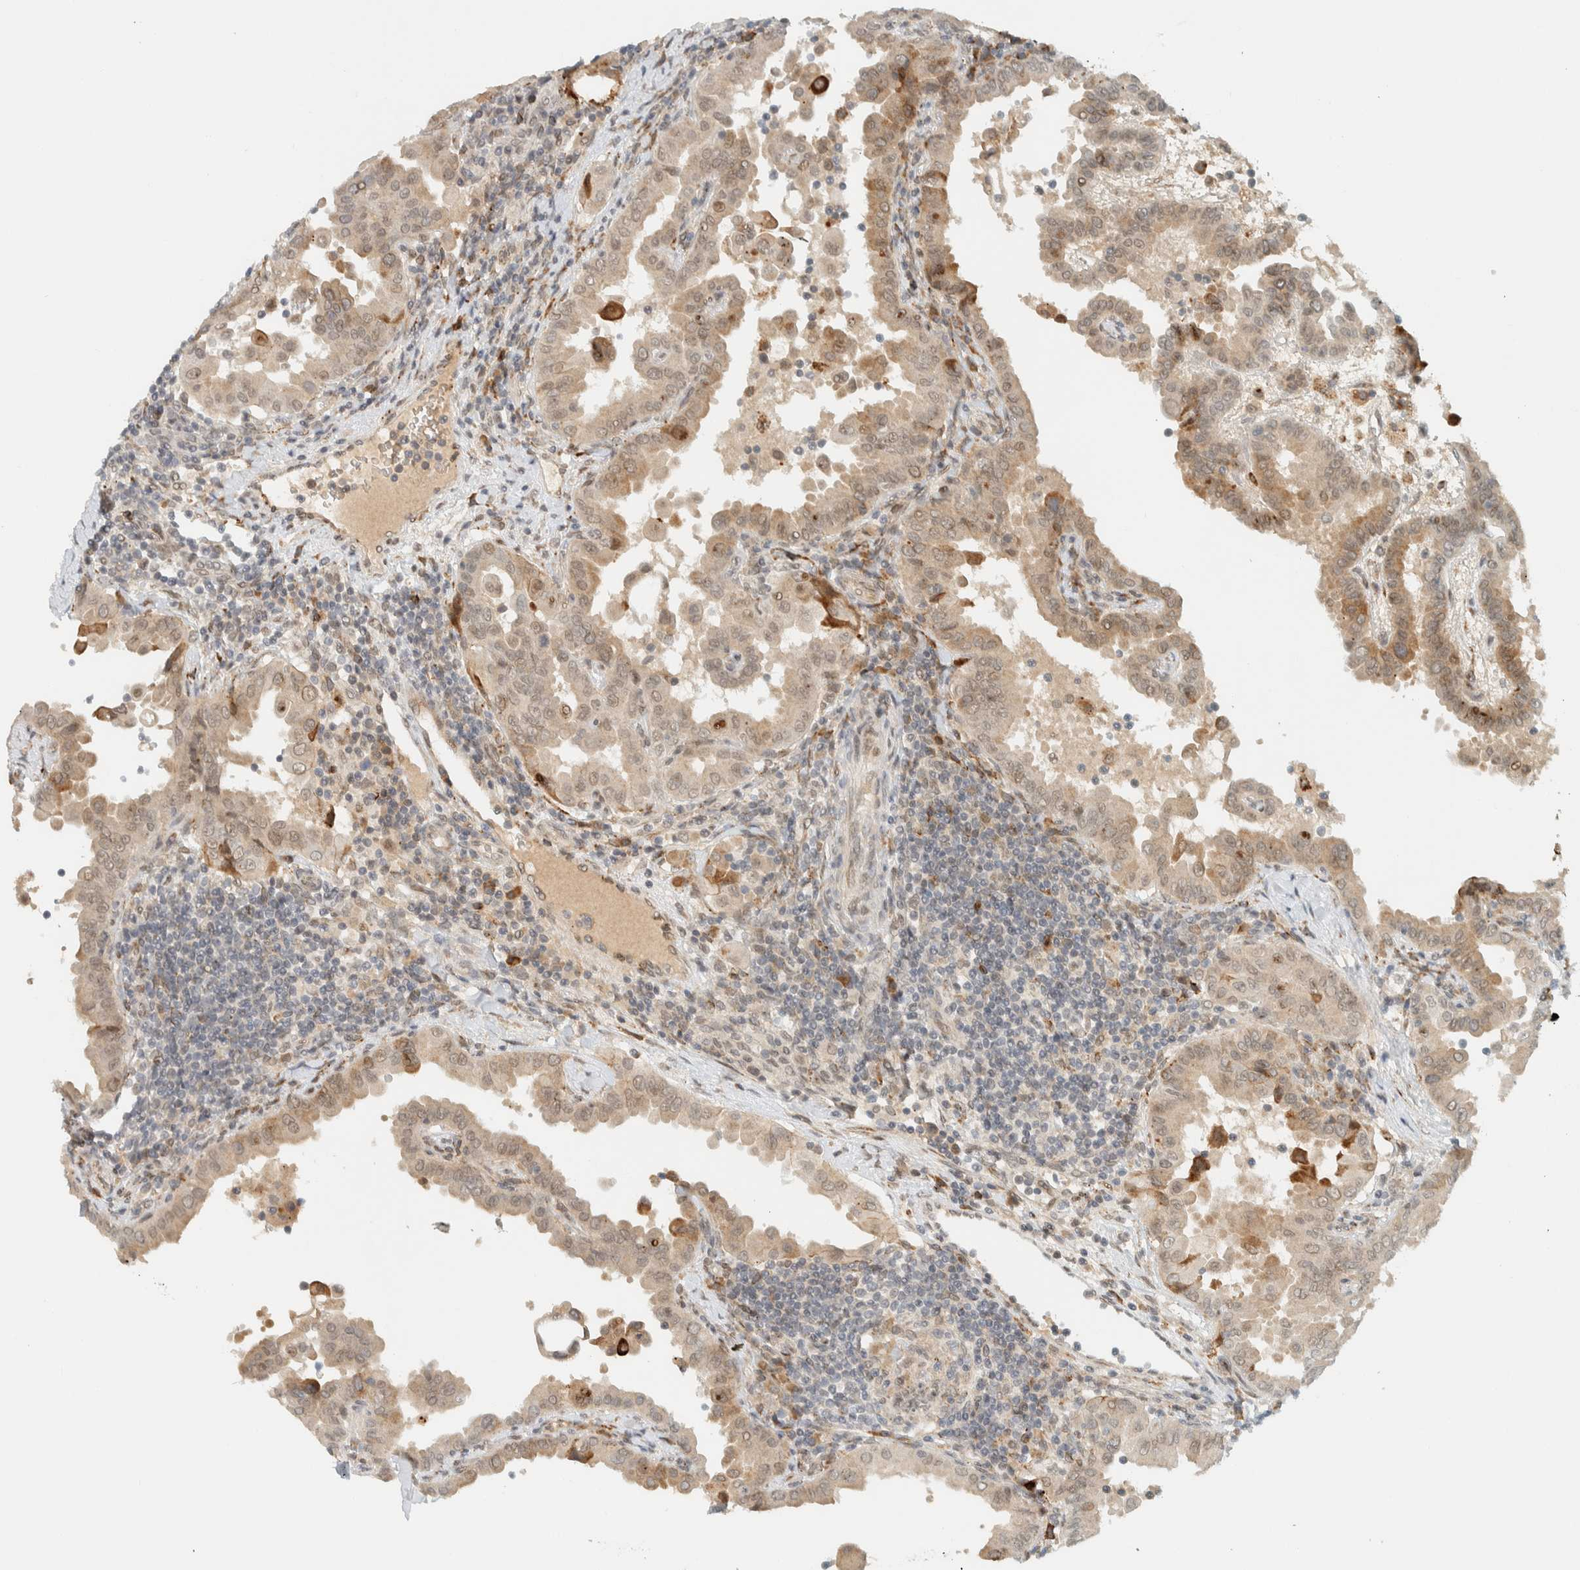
{"staining": {"intensity": "weak", "quantity": "<25%", "location": "cytoplasmic/membranous"}, "tissue": "thyroid cancer", "cell_type": "Tumor cells", "image_type": "cancer", "snomed": [{"axis": "morphology", "description": "Papillary adenocarcinoma, NOS"}, {"axis": "topography", "description": "Thyroid gland"}], "caption": "IHC micrograph of neoplastic tissue: human papillary adenocarcinoma (thyroid) stained with DAB (3,3'-diaminobenzidine) shows no significant protein positivity in tumor cells.", "gene": "ITPRID1", "patient": {"sex": "male", "age": 33}}